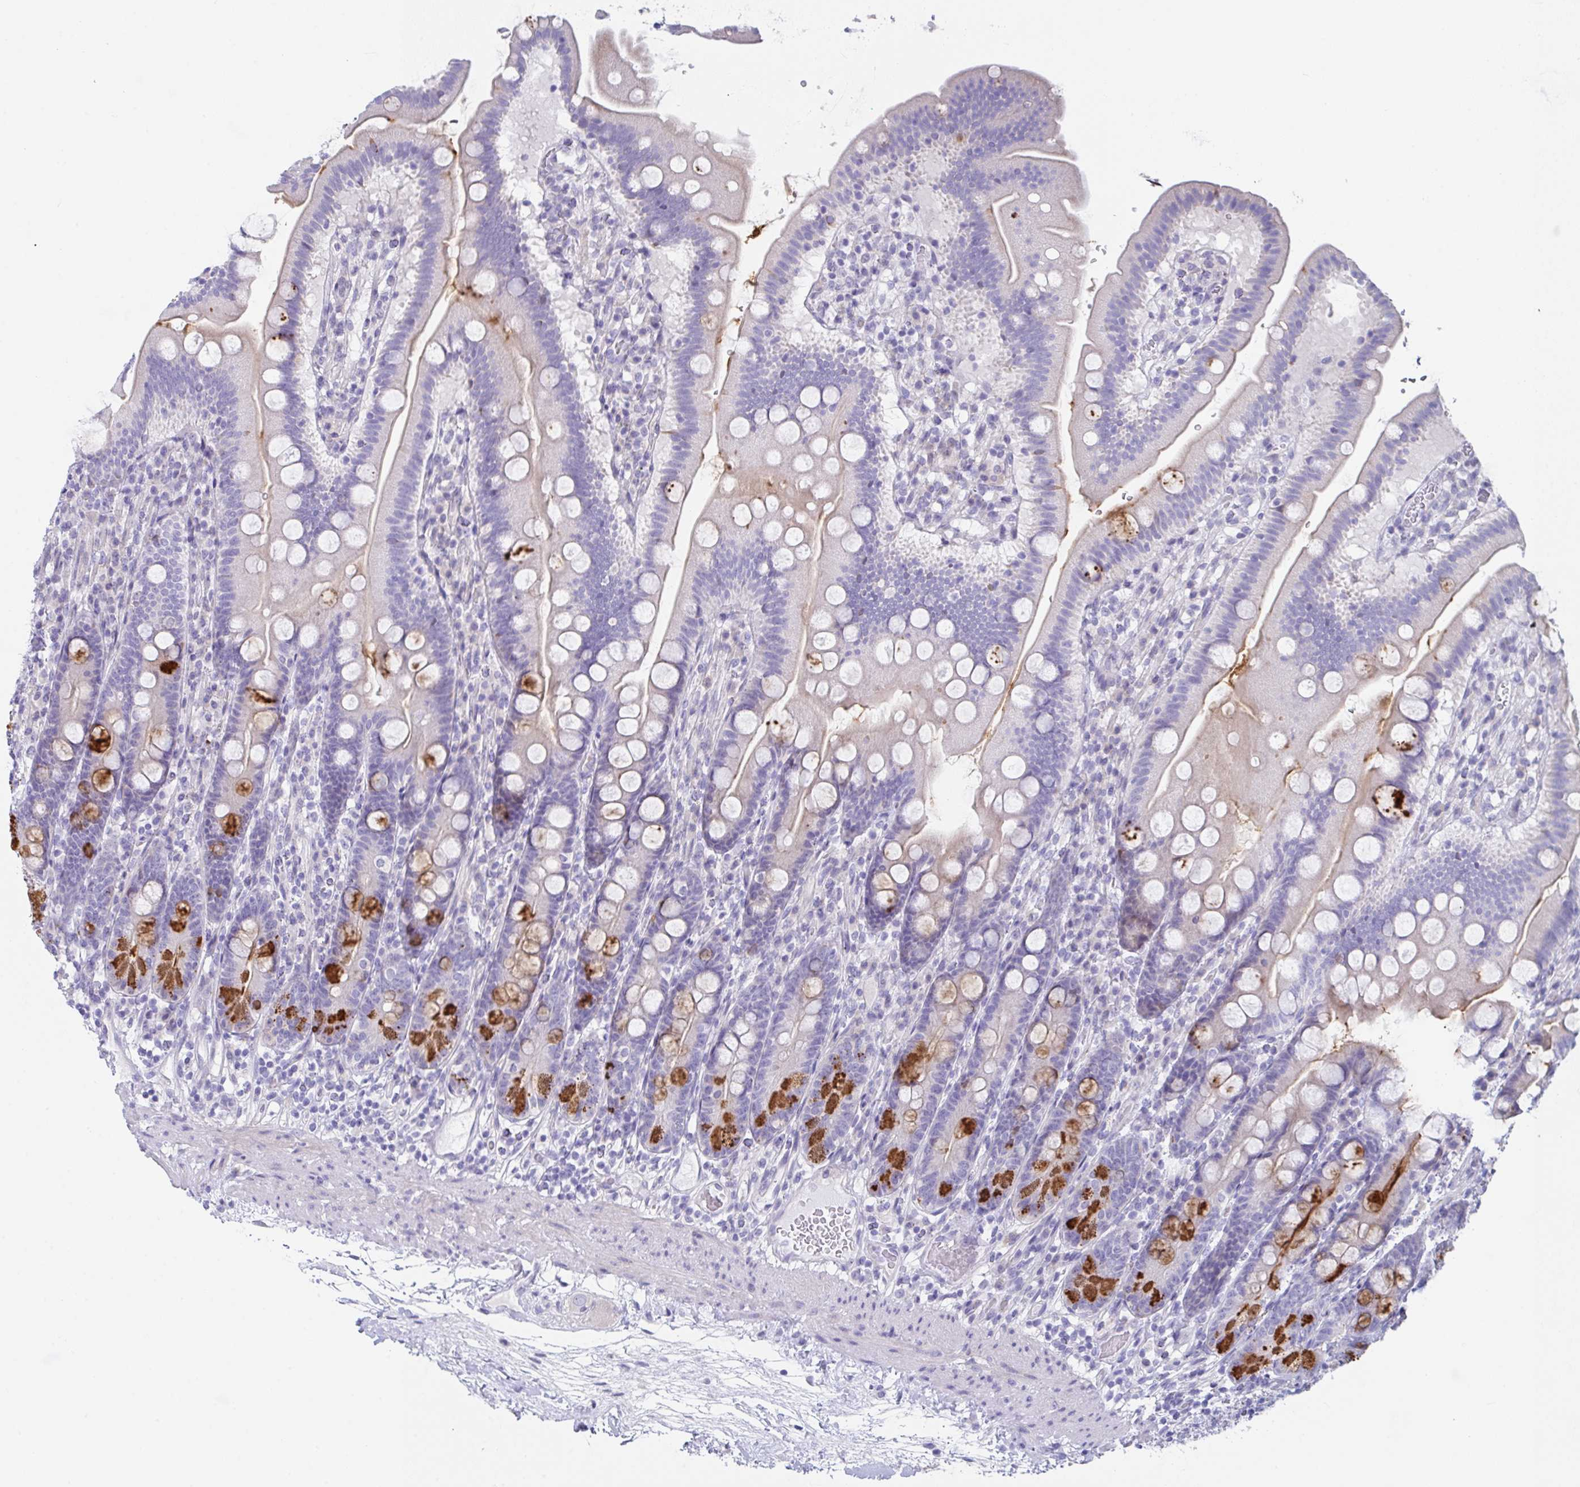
{"staining": {"intensity": "strong", "quantity": "<25%", "location": "cytoplasmic/membranous"}, "tissue": "duodenum", "cell_type": "Glandular cells", "image_type": "normal", "snomed": [{"axis": "morphology", "description": "Normal tissue, NOS"}, {"axis": "topography", "description": "Duodenum"}], "caption": "Duodenum stained for a protein (brown) exhibits strong cytoplasmic/membranous positive positivity in about <25% of glandular cells.", "gene": "FBXO47", "patient": {"sex": "female", "age": 67}}